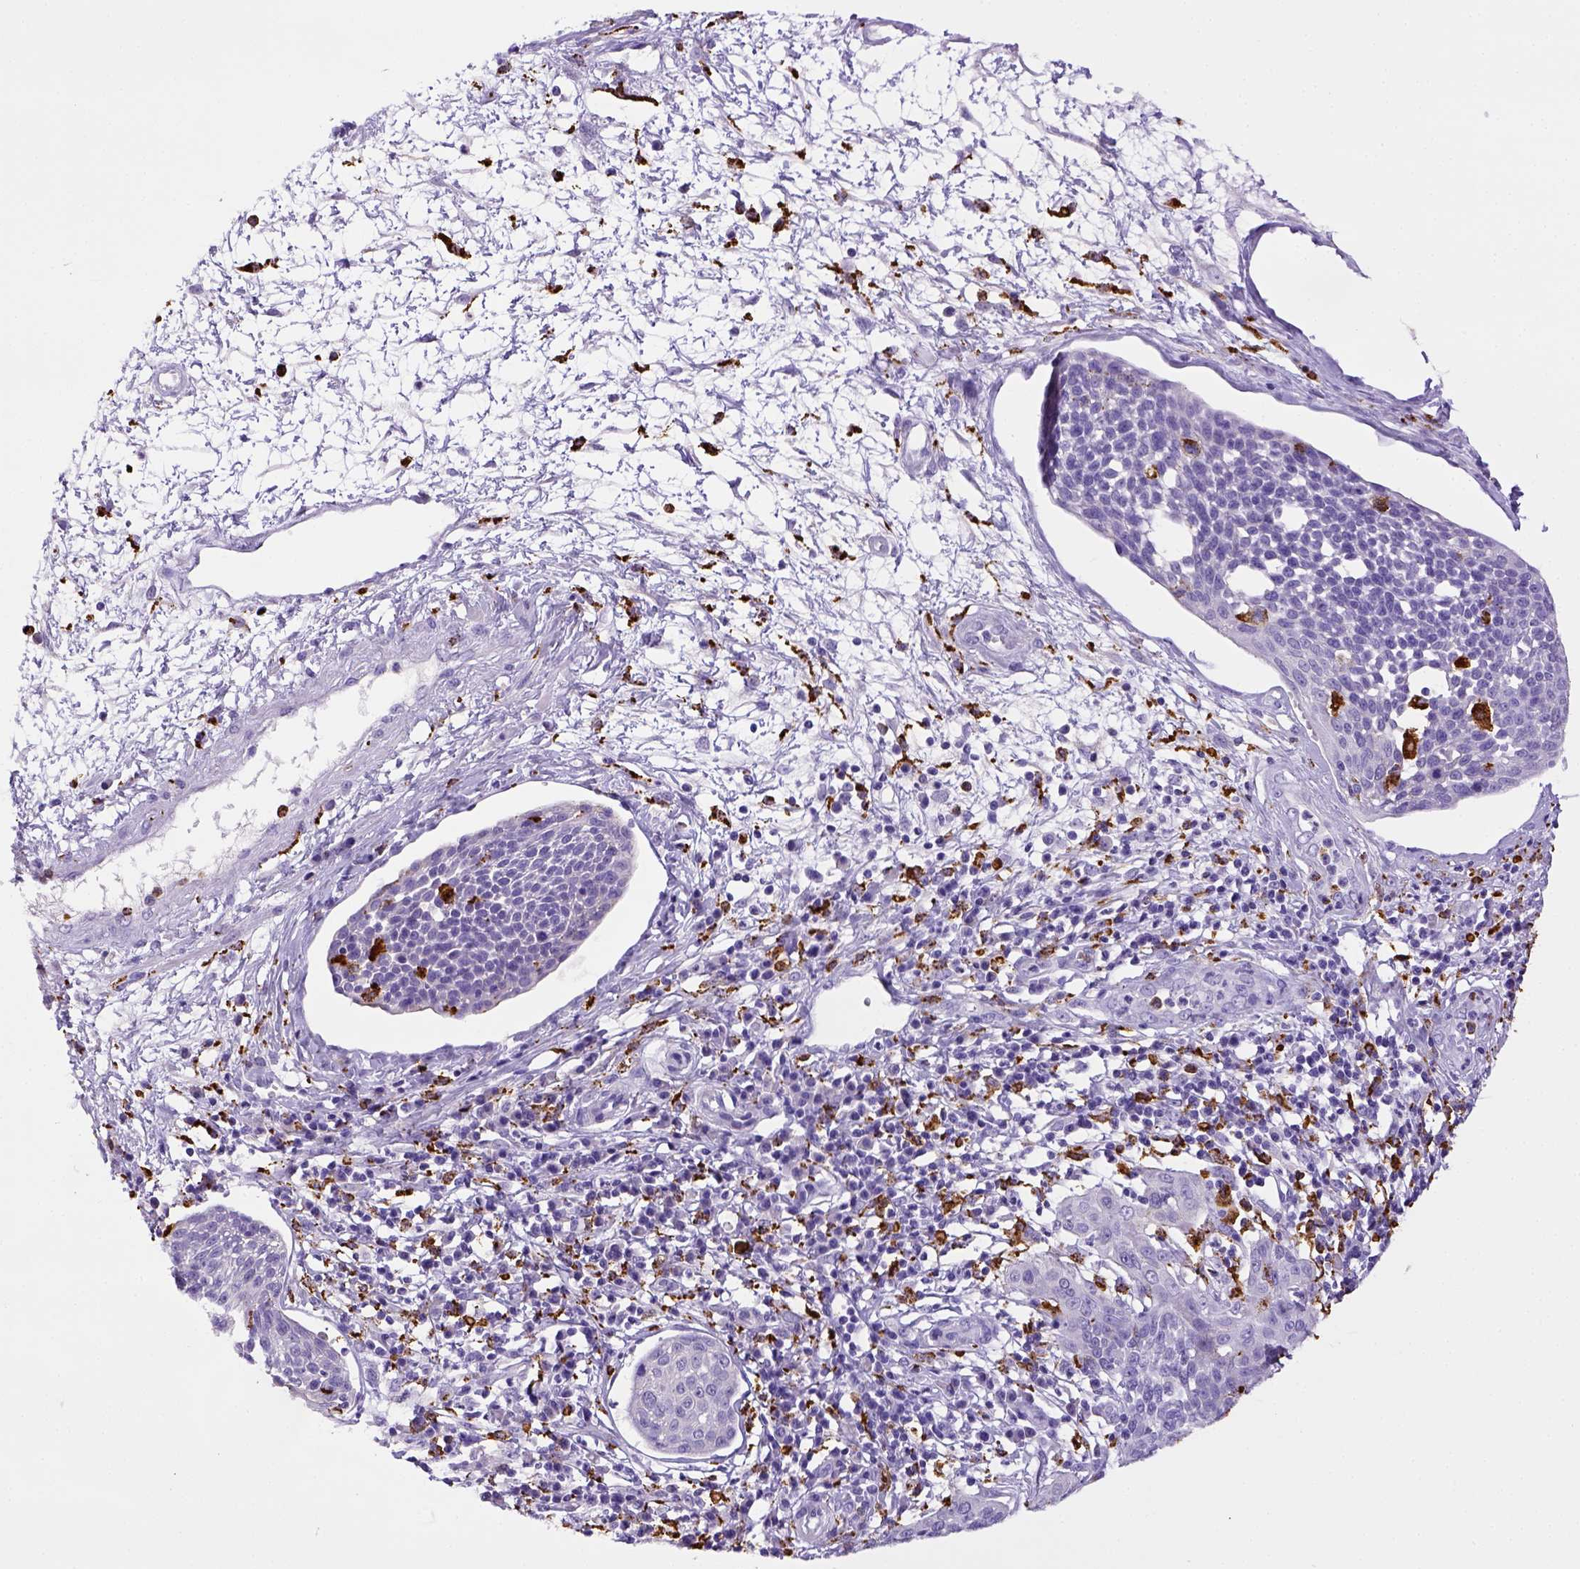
{"staining": {"intensity": "negative", "quantity": "none", "location": "none"}, "tissue": "cervical cancer", "cell_type": "Tumor cells", "image_type": "cancer", "snomed": [{"axis": "morphology", "description": "Squamous cell carcinoma, NOS"}, {"axis": "topography", "description": "Cervix"}], "caption": "Immunohistochemistry (IHC) histopathology image of cervical cancer stained for a protein (brown), which exhibits no expression in tumor cells.", "gene": "CD68", "patient": {"sex": "female", "age": 34}}